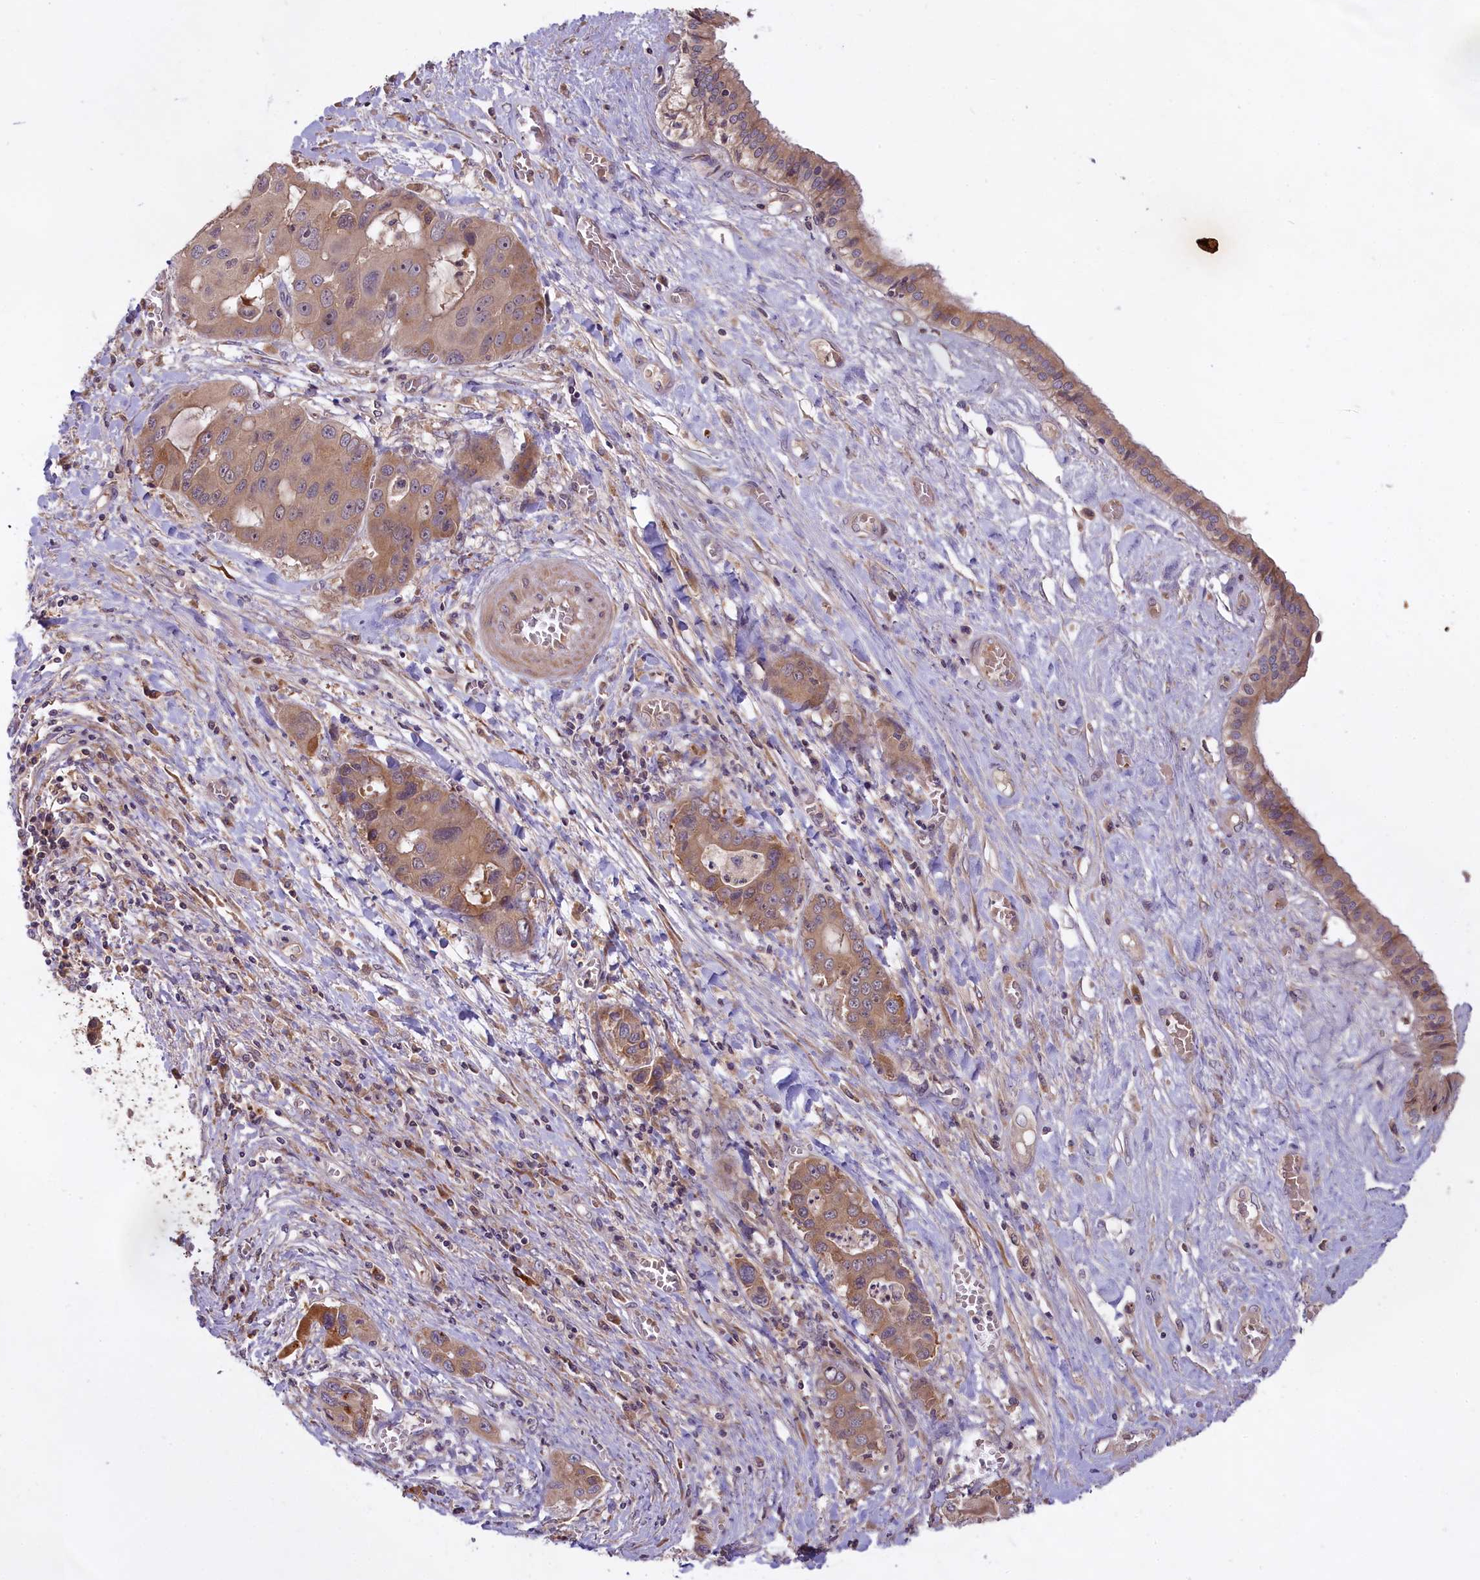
{"staining": {"intensity": "weak", "quantity": ">75%", "location": "cytoplasmic/membranous"}, "tissue": "liver cancer", "cell_type": "Tumor cells", "image_type": "cancer", "snomed": [{"axis": "morphology", "description": "Cholangiocarcinoma"}, {"axis": "topography", "description": "Liver"}], "caption": "Immunohistochemistry (DAB) staining of human cholangiocarcinoma (liver) shows weak cytoplasmic/membranous protein positivity in approximately >75% of tumor cells.", "gene": "MEMO1", "patient": {"sex": "male", "age": 67}}